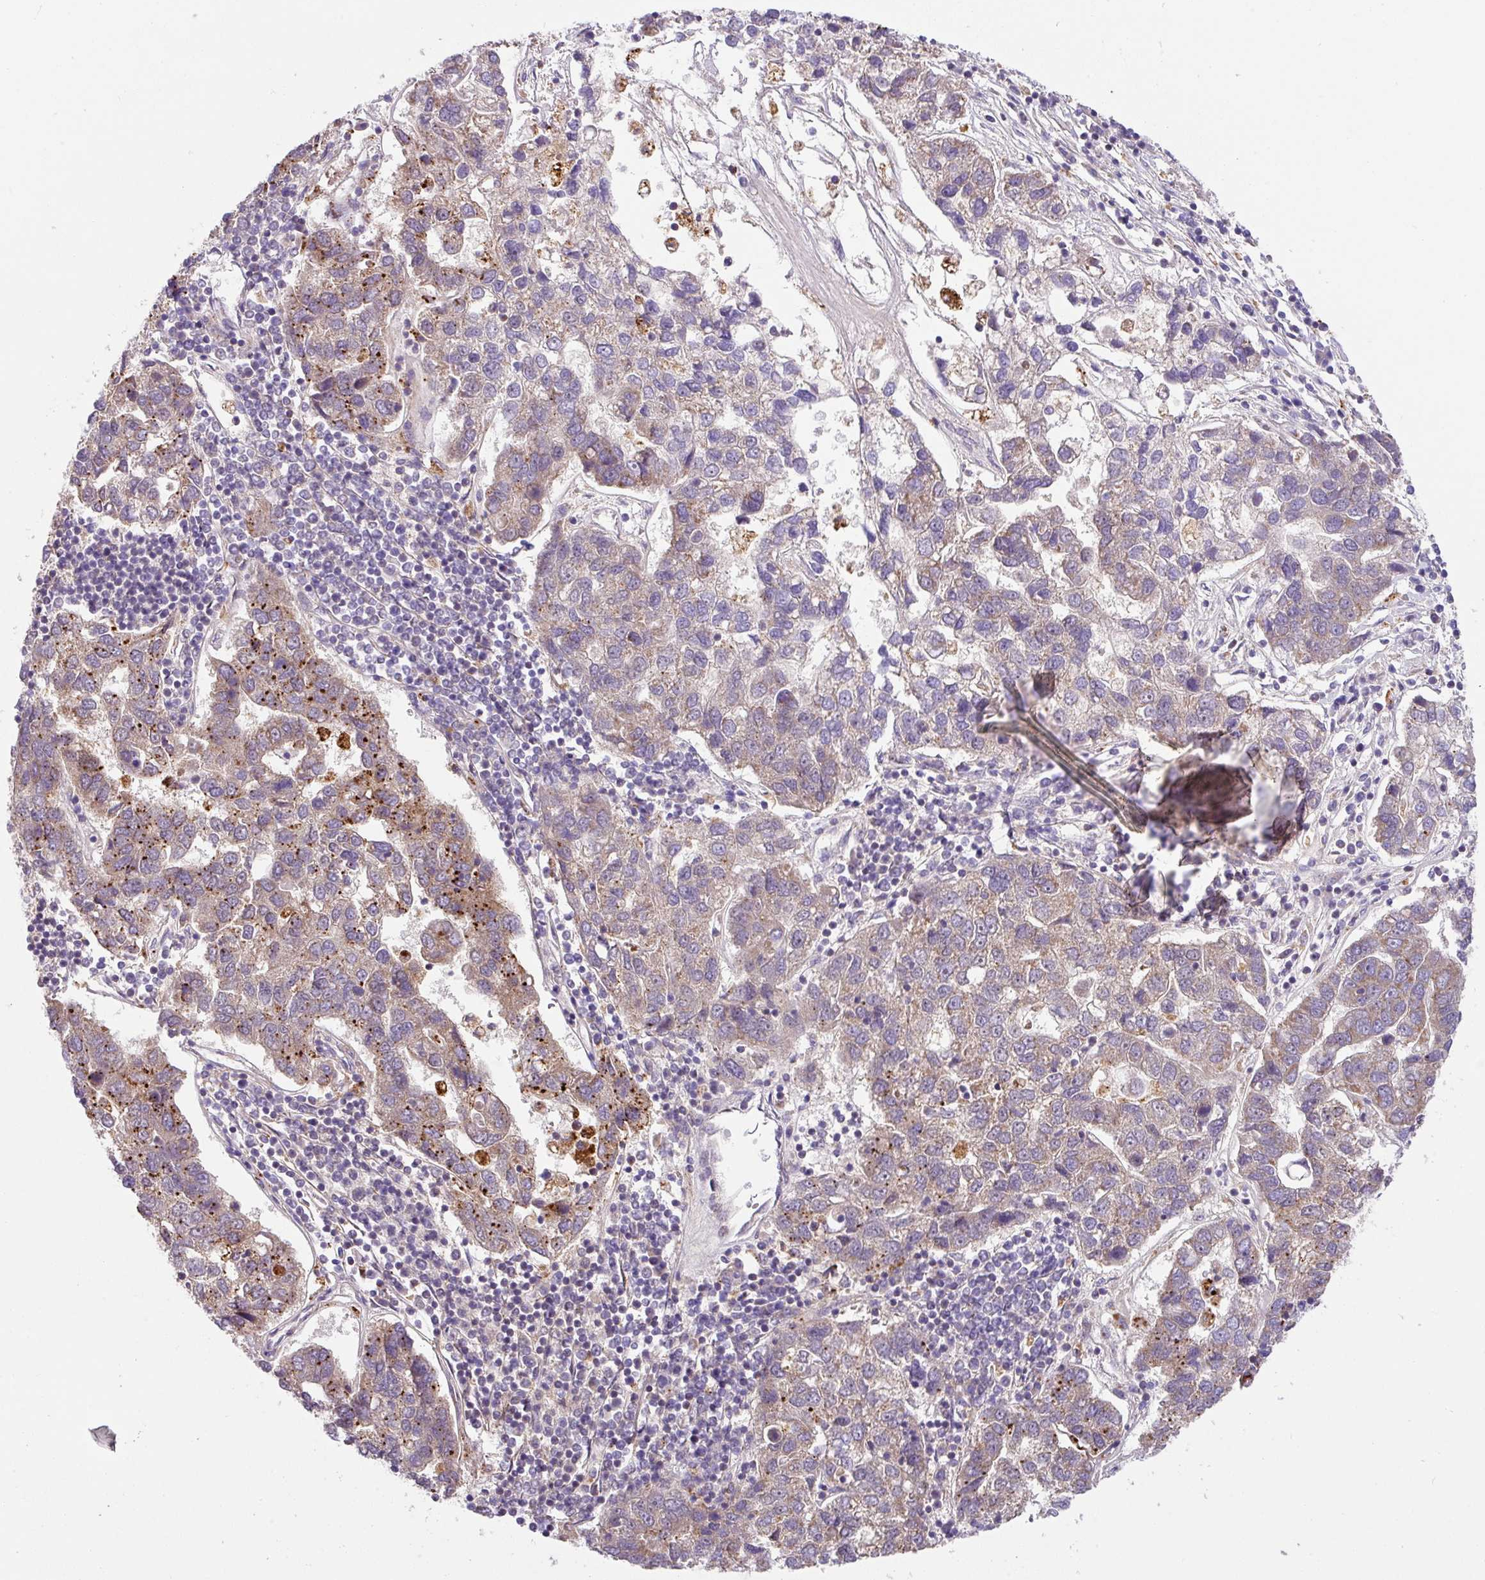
{"staining": {"intensity": "strong", "quantity": "<25%", "location": "cytoplasmic/membranous"}, "tissue": "pancreatic cancer", "cell_type": "Tumor cells", "image_type": "cancer", "snomed": [{"axis": "morphology", "description": "Adenocarcinoma, NOS"}, {"axis": "topography", "description": "Pancreas"}], "caption": "Immunohistochemical staining of human pancreatic cancer (adenocarcinoma) displays medium levels of strong cytoplasmic/membranous protein staining in about <25% of tumor cells.", "gene": "SARS2", "patient": {"sex": "female", "age": 61}}